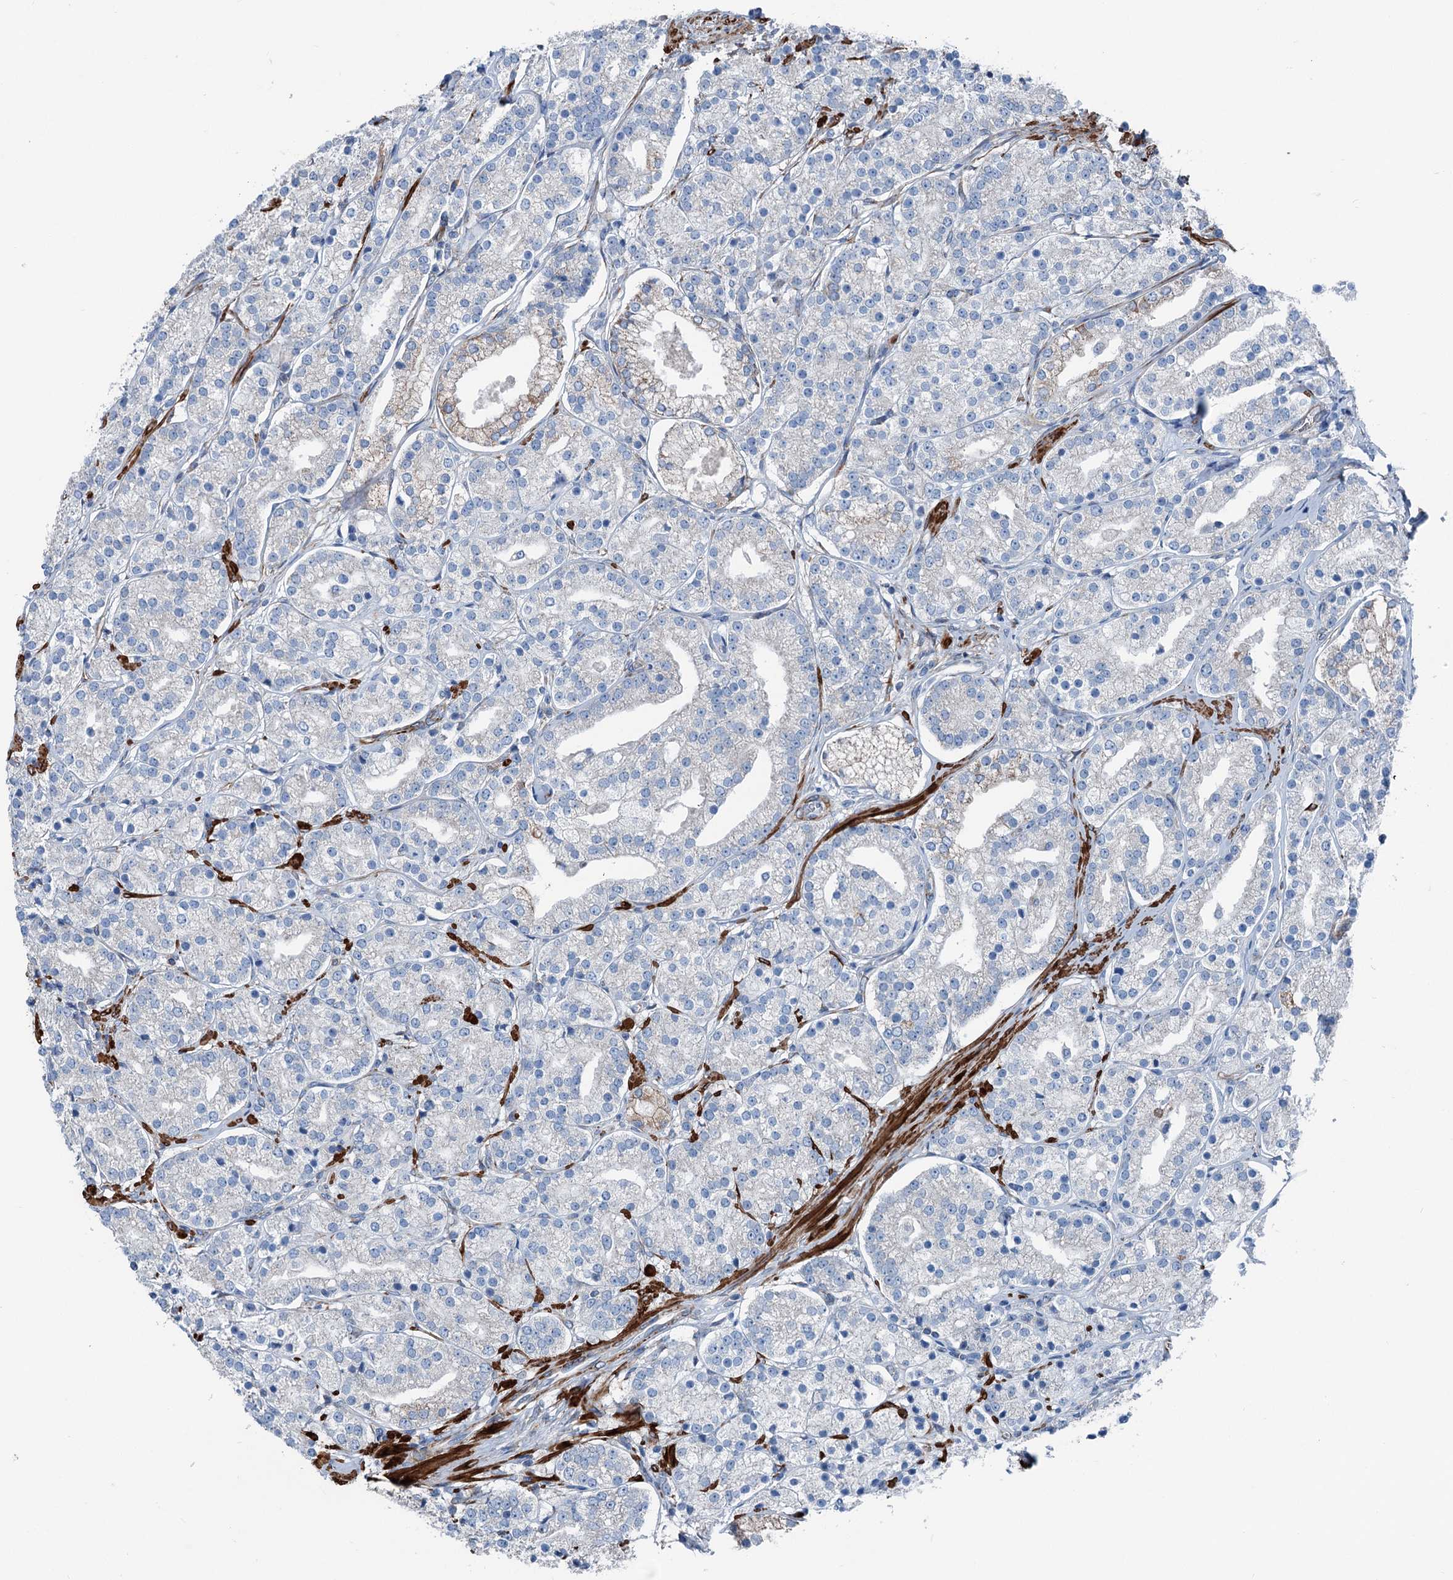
{"staining": {"intensity": "negative", "quantity": "none", "location": "none"}, "tissue": "prostate cancer", "cell_type": "Tumor cells", "image_type": "cancer", "snomed": [{"axis": "morphology", "description": "Adenocarcinoma, High grade"}, {"axis": "topography", "description": "Prostate"}], "caption": "An image of prostate adenocarcinoma (high-grade) stained for a protein shows no brown staining in tumor cells.", "gene": "CALCOCO1", "patient": {"sex": "male", "age": 69}}